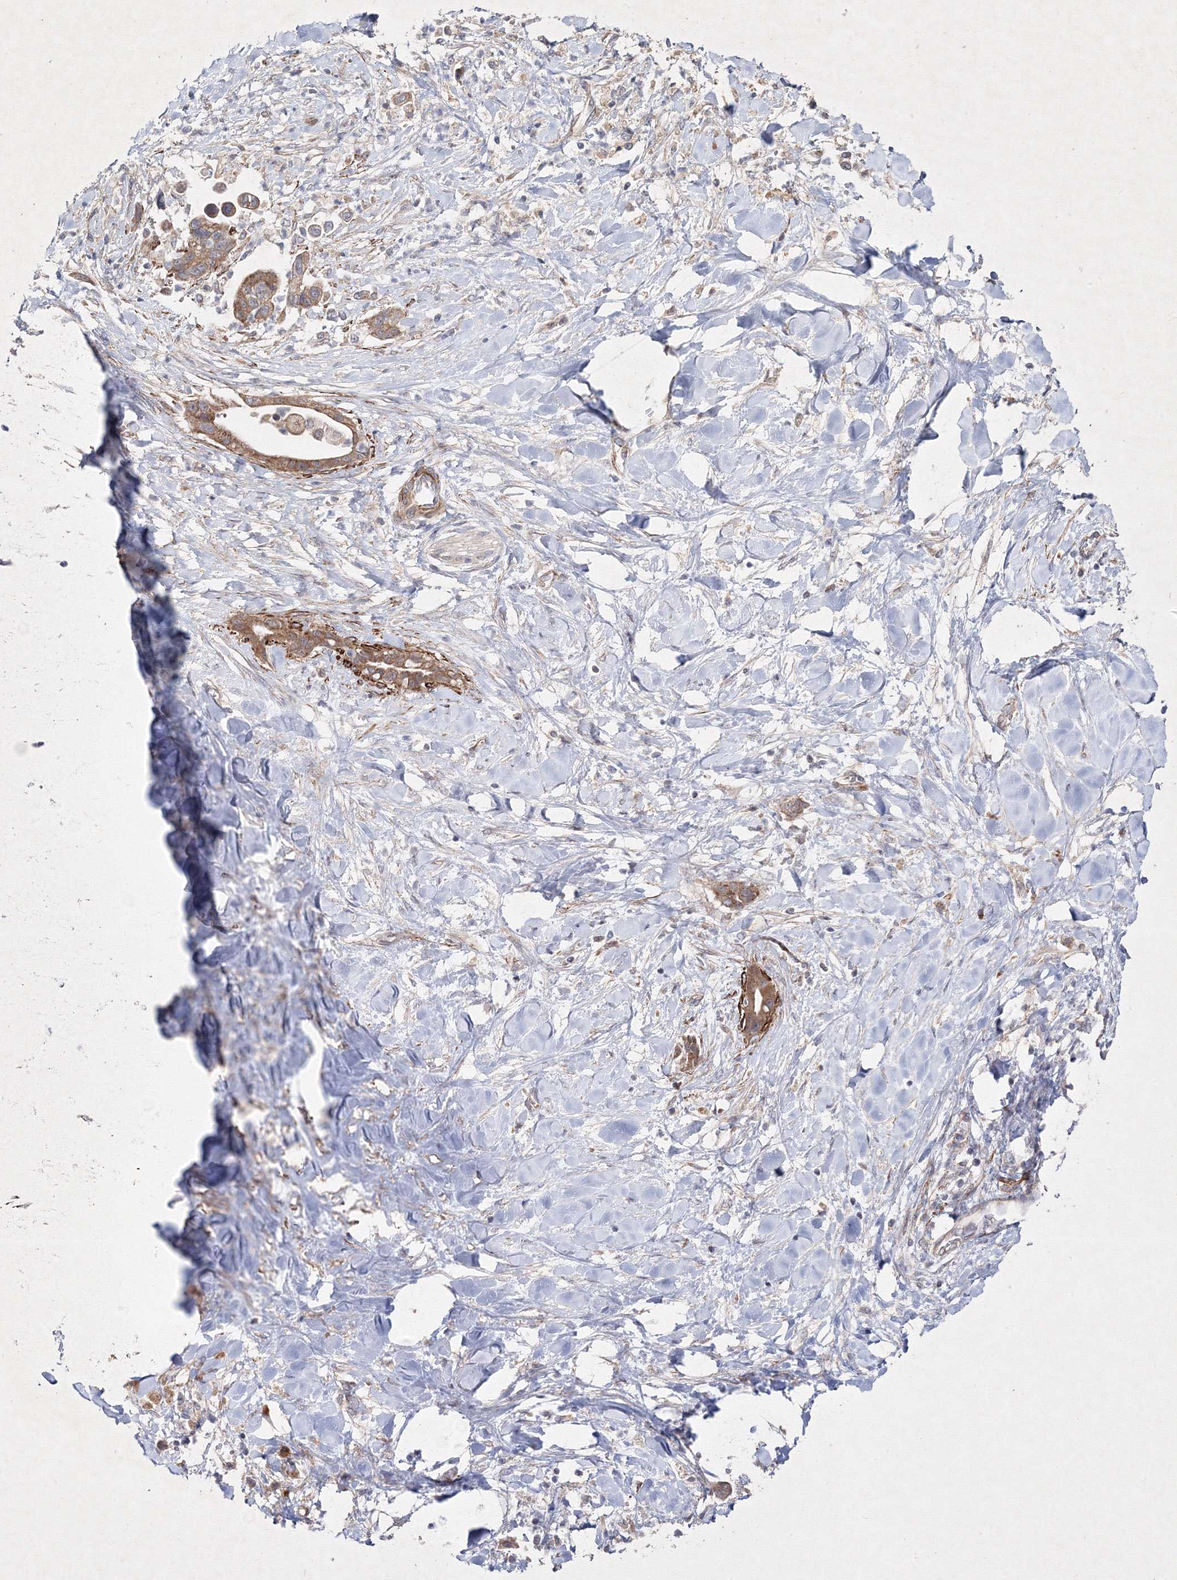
{"staining": {"intensity": "moderate", "quantity": ">75%", "location": "cytoplasmic/membranous"}, "tissue": "liver cancer", "cell_type": "Tumor cells", "image_type": "cancer", "snomed": [{"axis": "morphology", "description": "Cholangiocarcinoma"}, {"axis": "topography", "description": "Liver"}], "caption": "High-magnification brightfield microscopy of cholangiocarcinoma (liver) stained with DAB (brown) and counterstained with hematoxylin (blue). tumor cells exhibit moderate cytoplasmic/membranous staining is present in approximately>75% of cells.", "gene": "GFM1", "patient": {"sex": "female", "age": 54}}